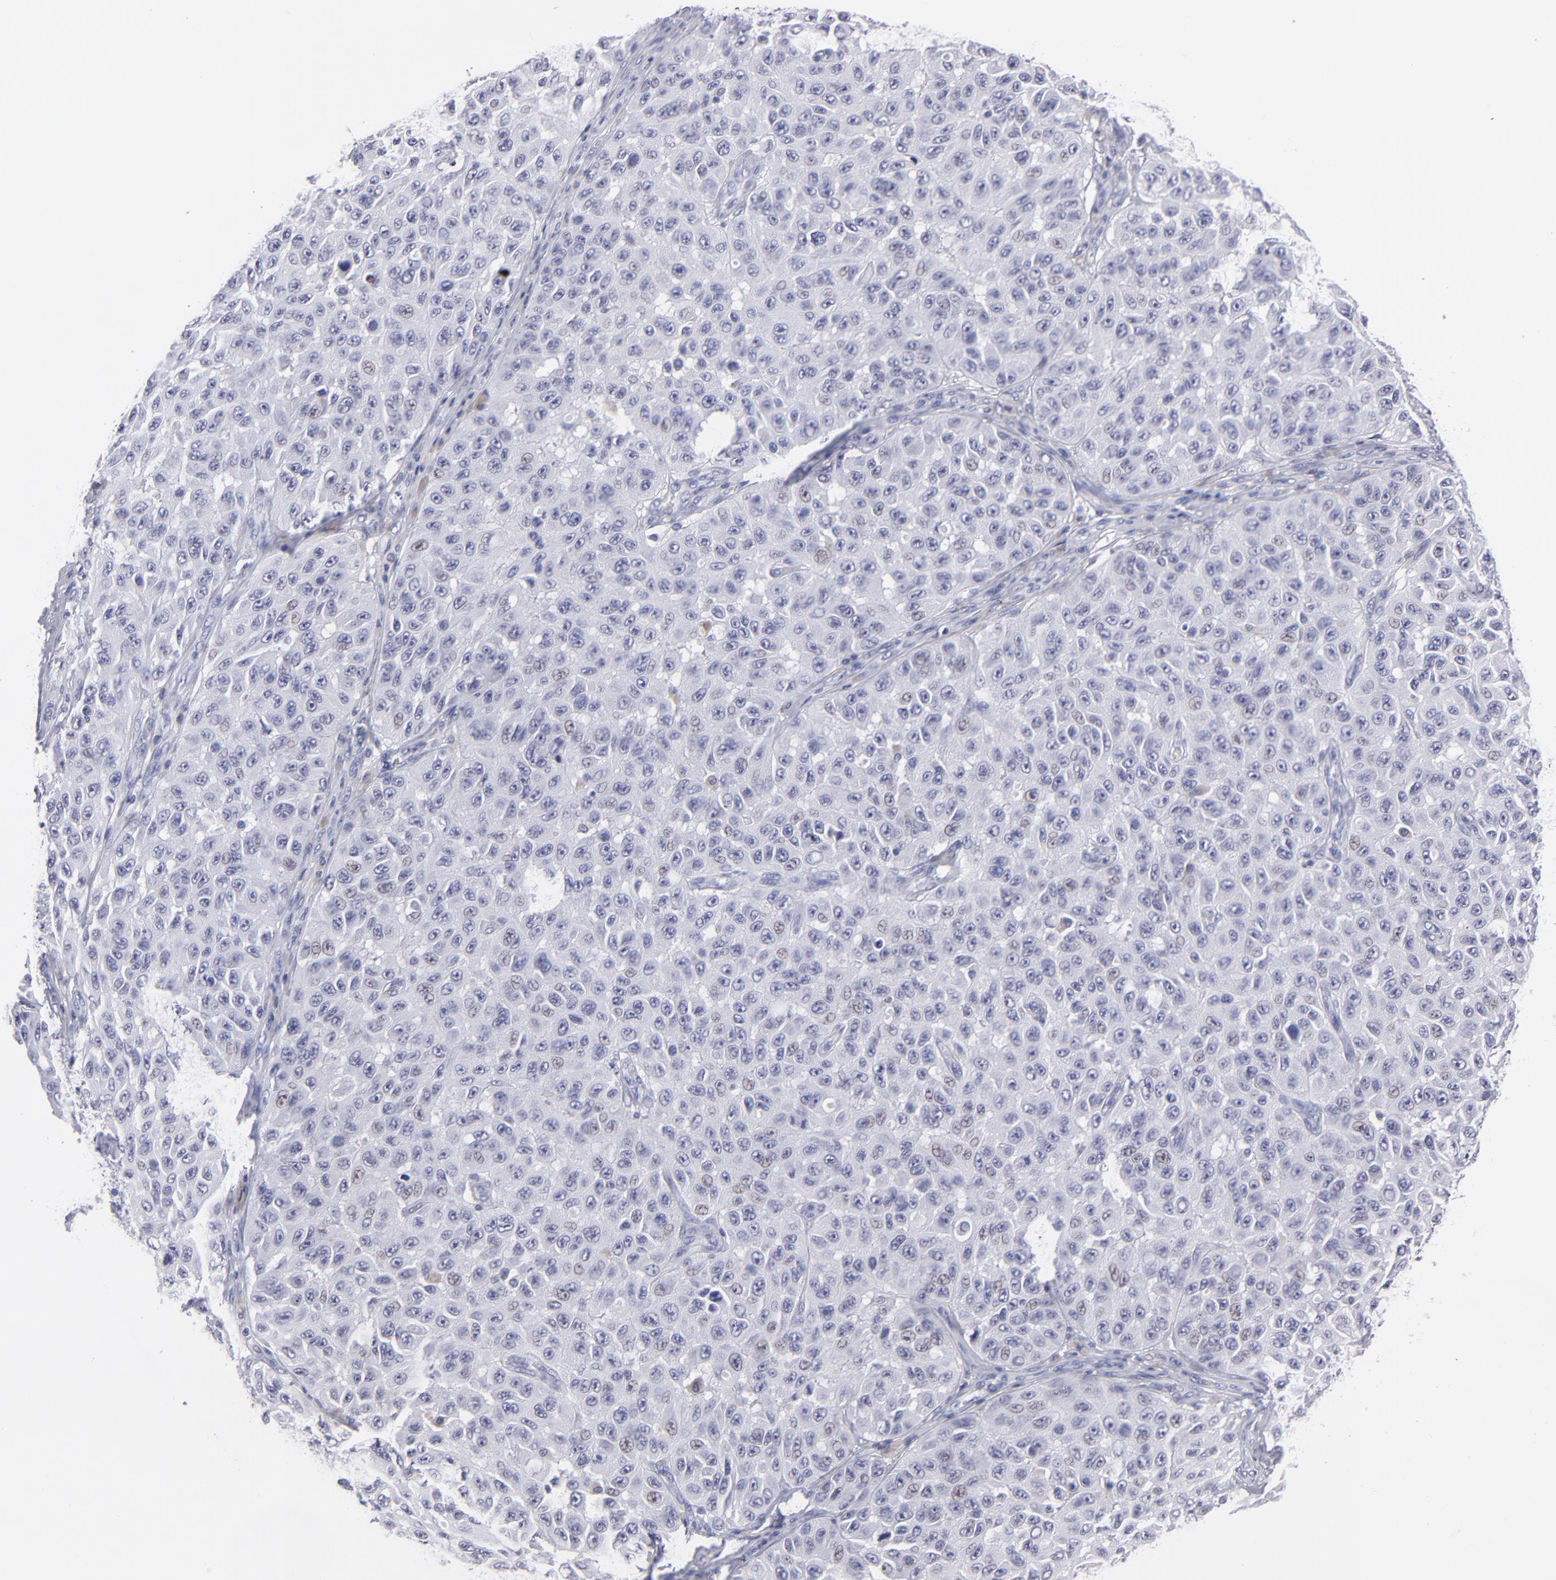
{"staining": {"intensity": "negative", "quantity": "none", "location": "none"}, "tissue": "melanoma", "cell_type": "Tumor cells", "image_type": "cancer", "snomed": [{"axis": "morphology", "description": "Malignant melanoma, NOS"}, {"axis": "topography", "description": "Skin"}], "caption": "Tumor cells show no significant expression in malignant melanoma.", "gene": "ALDOB", "patient": {"sex": "male", "age": 30}}